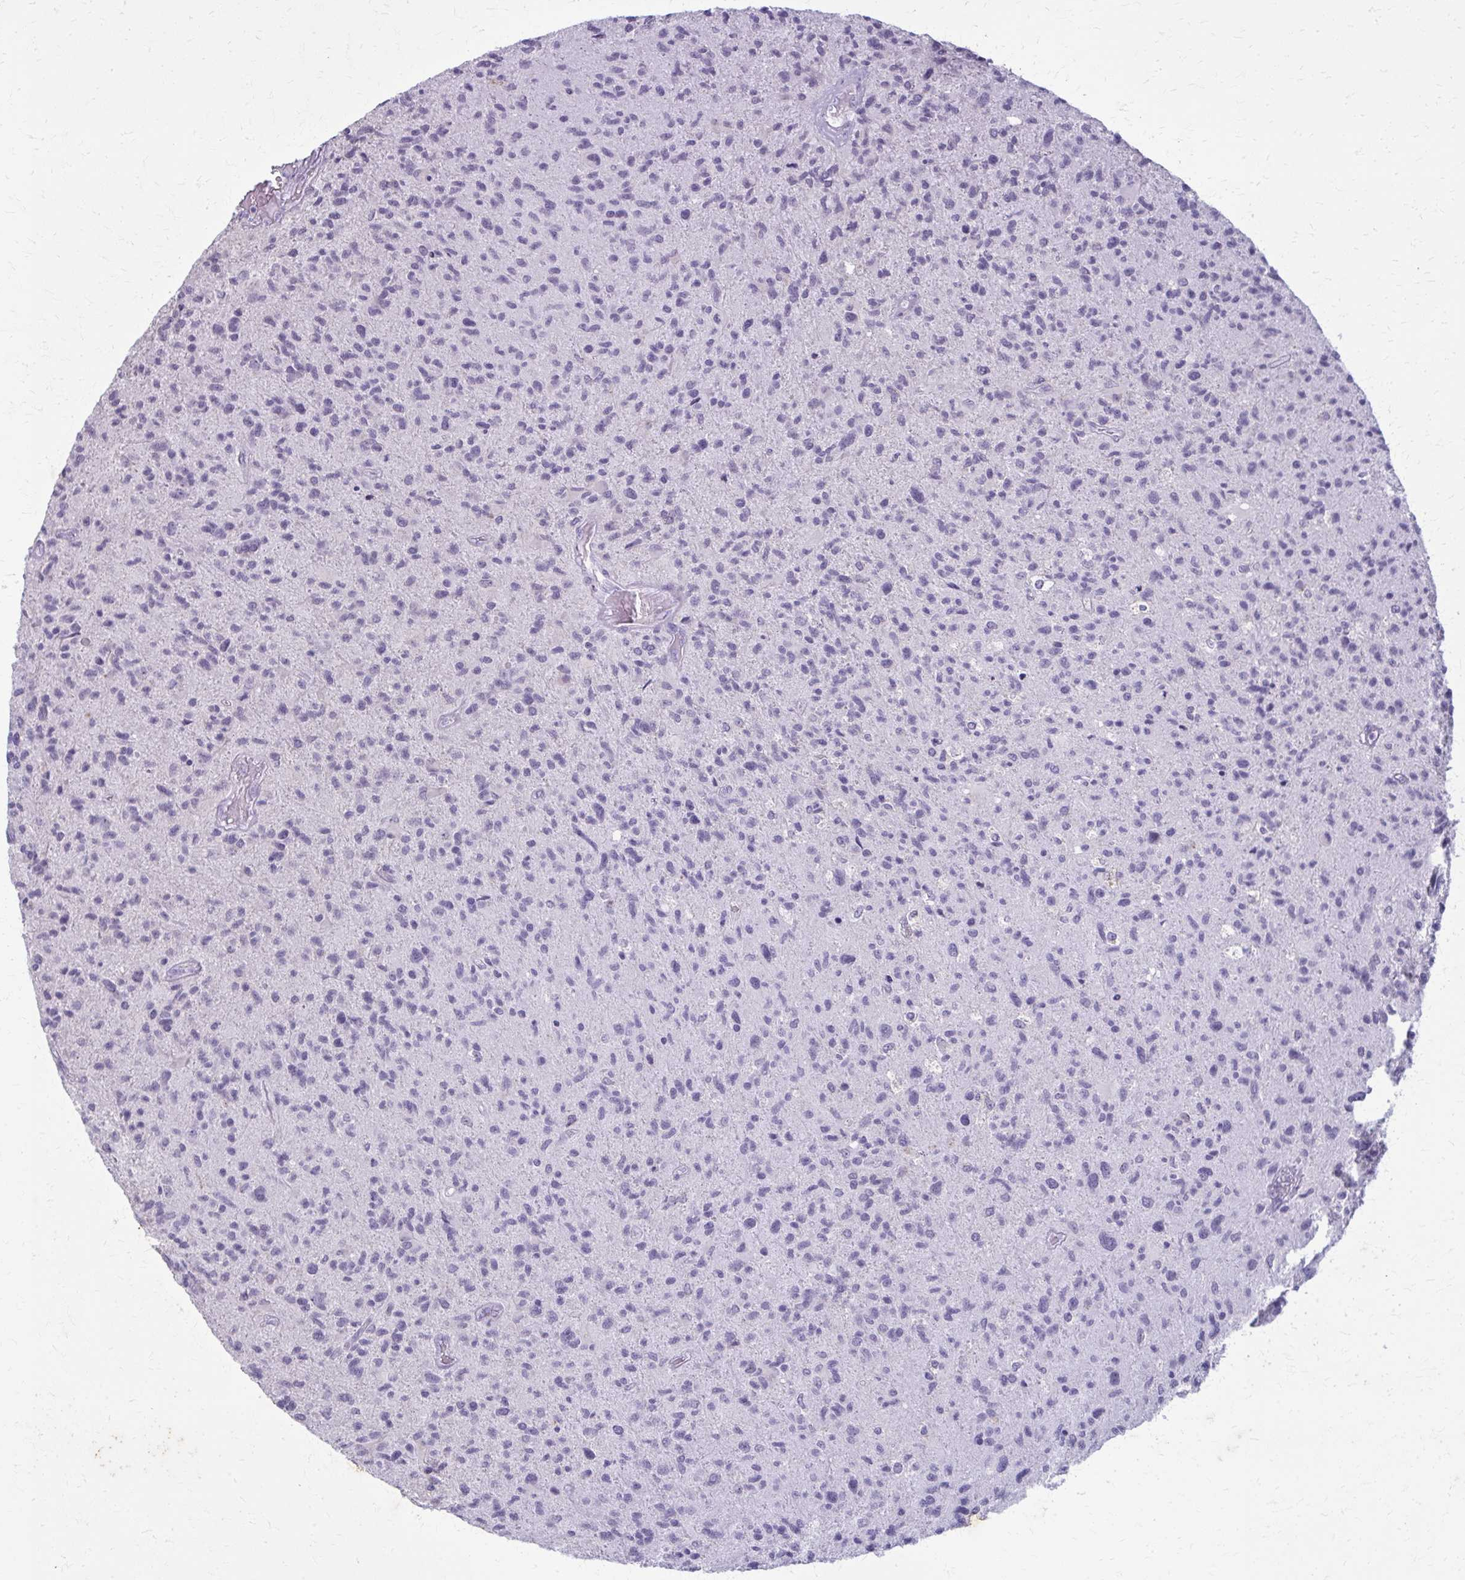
{"staining": {"intensity": "negative", "quantity": "none", "location": "none"}, "tissue": "glioma", "cell_type": "Tumor cells", "image_type": "cancer", "snomed": [{"axis": "morphology", "description": "Glioma, malignant, High grade"}, {"axis": "topography", "description": "Brain"}], "caption": "A histopathology image of malignant glioma (high-grade) stained for a protein exhibits no brown staining in tumor cells.", "gene": "CARD9", "patient": {"sex": "female", "age": 70}}